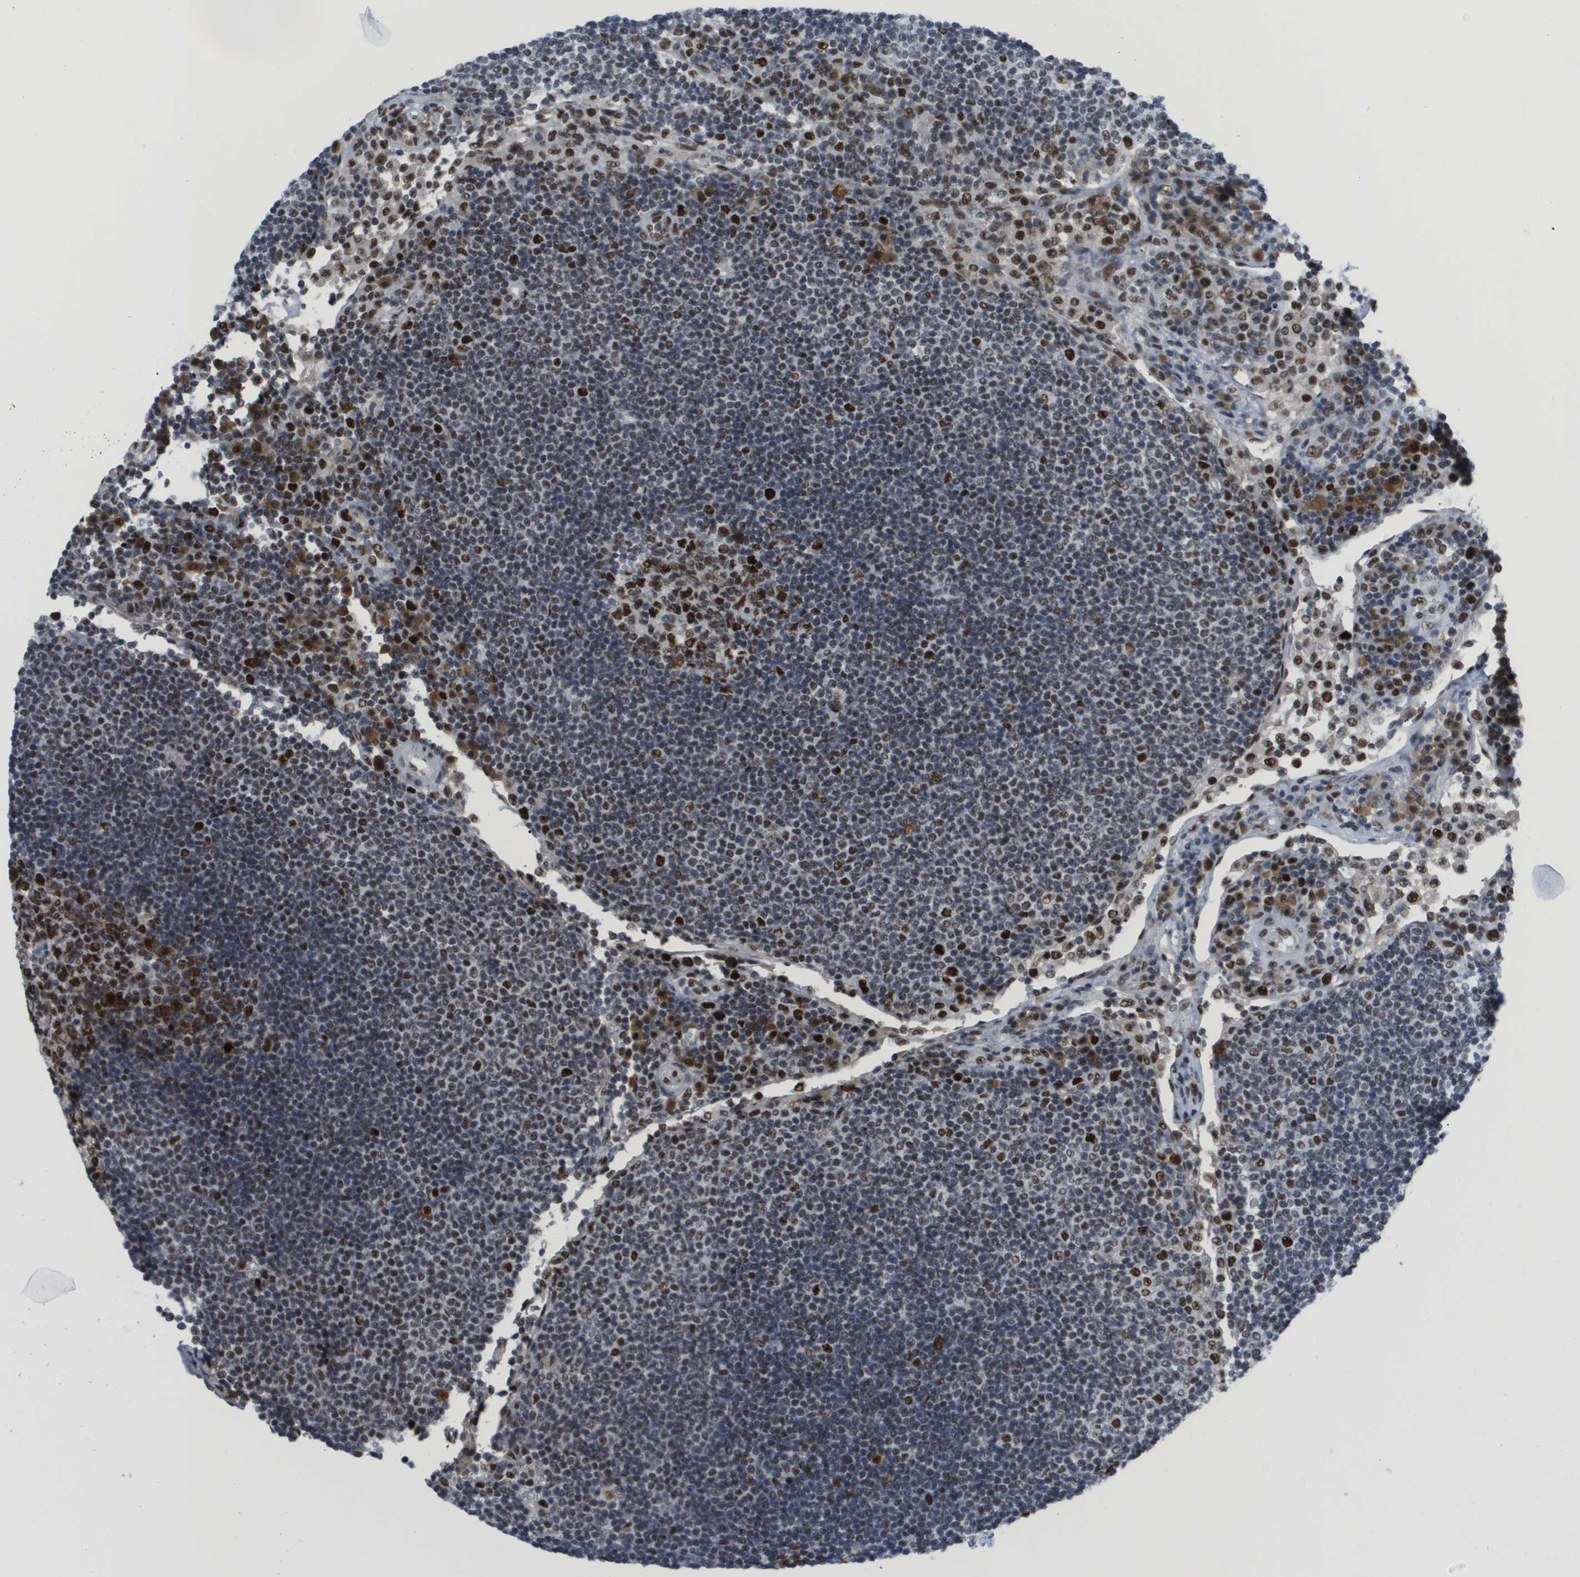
{"staining": {"intensity": "strong", "quantity": ">75%", "location": "nuclear"}, "tissue": "lymph node", "cell_type": "Germinal center cells", "image_type": "normal", "snomed": [{"axis": "morphology", "description": "Normal tissue, NOS"}, {"axis": "topography", "description": "Lymph node"}], "caption": "DAB (3,3'-diaminobenzidine) immunohistochemical staining of normal human lymph node reveals strong nuclear protein positivity in approximately >75% of germinal center cells.", "gene": "SMARCAD1", "patient": {"sex": "female", "age": 53}}